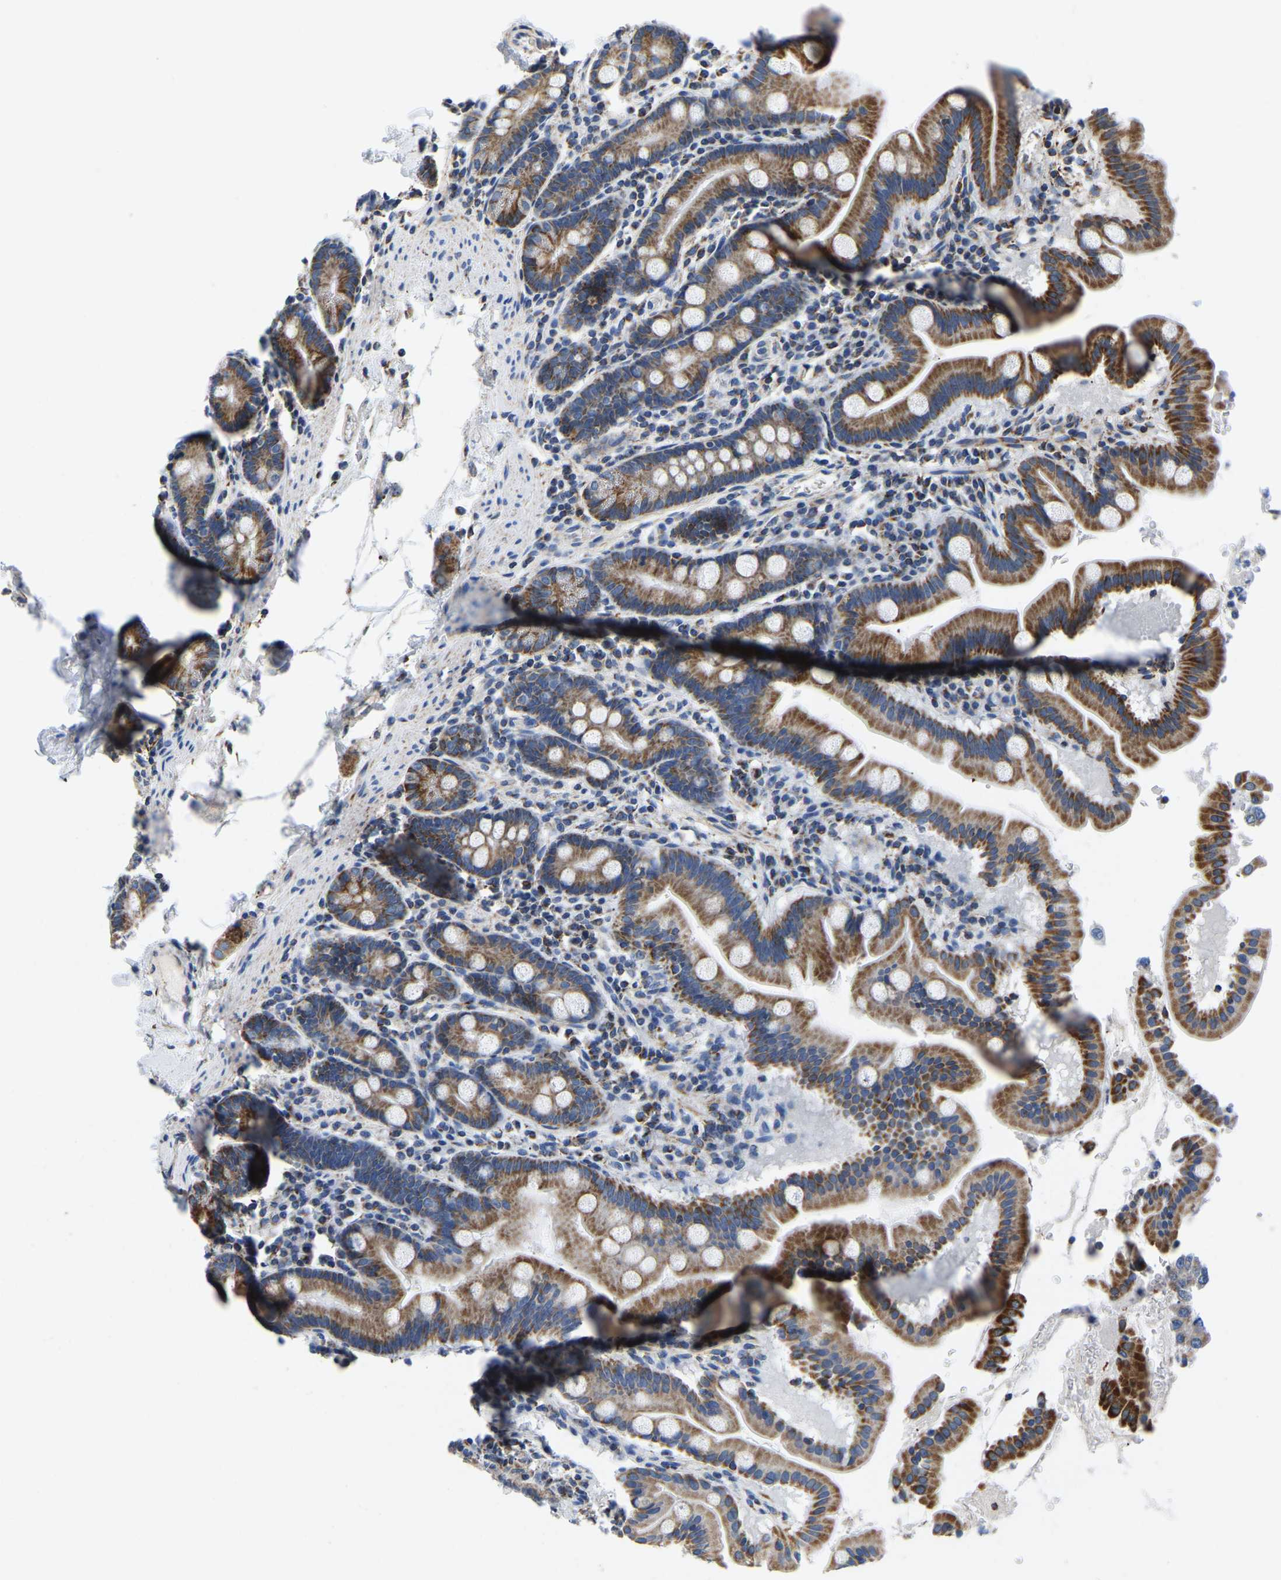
{"staining": {"intensity": "strong", "quantity": ">75%", "location": "cytoplasmic/membranous"}, "tissue": "duodenum", "cell_type": "Glandular cells", "image_type": "normal", "snomed": [{"axis": "morphology", "description": "Normal tissue, NOS"}, {"axis": "topography", "description": "Duodenum"}], "caption": "A micrograph showing strong cytoplasmic/membranous expression in approximately >75% of glandular cells in normal duodenum, as visualized by brown immunohistochemical staining.", "gene": "SFXN1", "patient": {"sex": "male", "age": 50}}